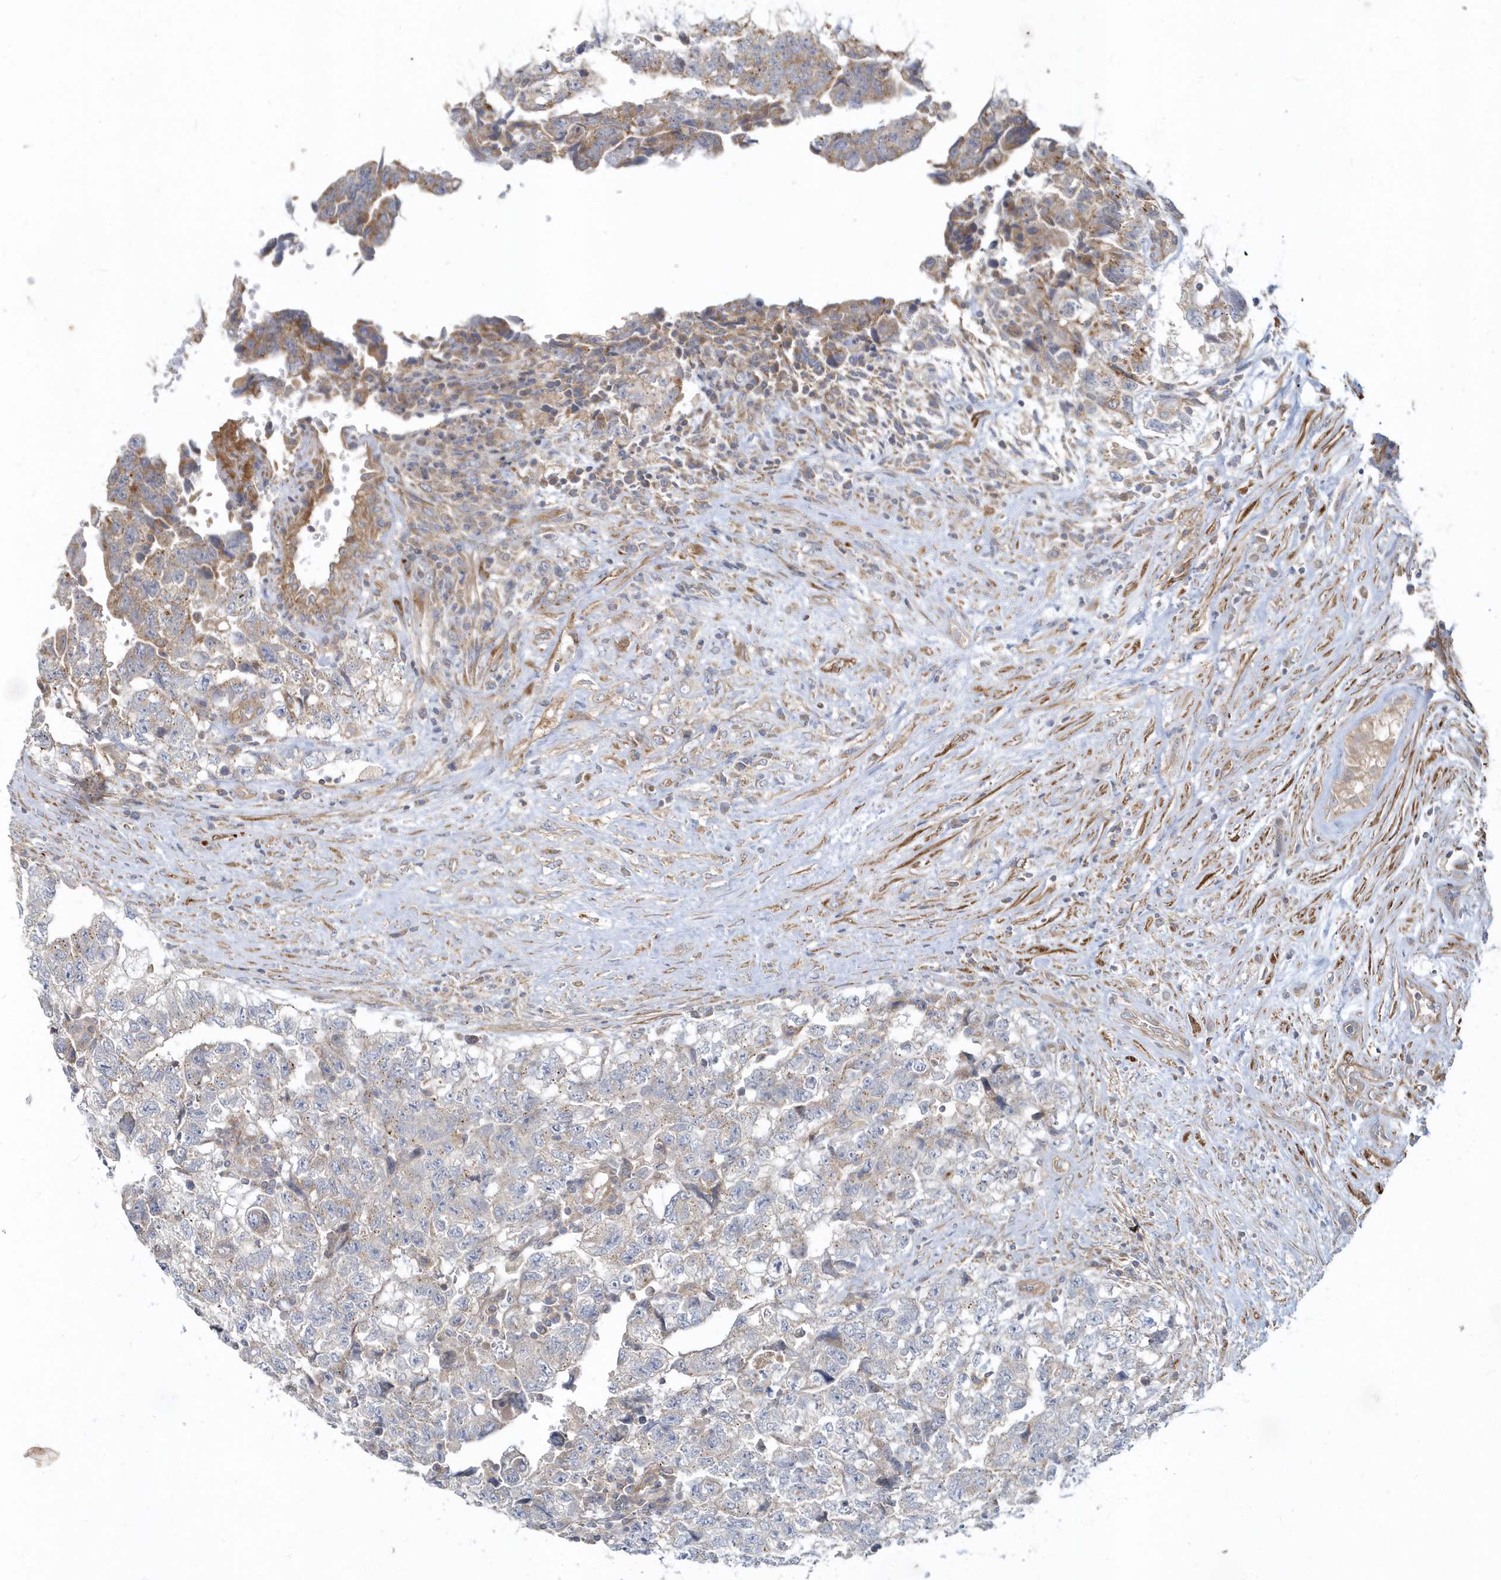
{"staining": {"intensity": "moderate", "quantity": "<25%", "location": "cytoplasmic/membranous"}, "tissue": "testis cancer", "cell_type": "Tumor cells", "image_type": "cancer", "snomed": [{"axis": "morphology", "description": "Carcinoma, Embryonal, NOS"}, {"axis": "topography", "description": "Testis"}], "caption": "An image of human embryonal carcinoma (testis) stained for a protein exhibits moderate cytoplasmic/membranous brown staining in tumor cells.", "gene": "LEXM", "patient": {"sex": "male", "age": 36}}